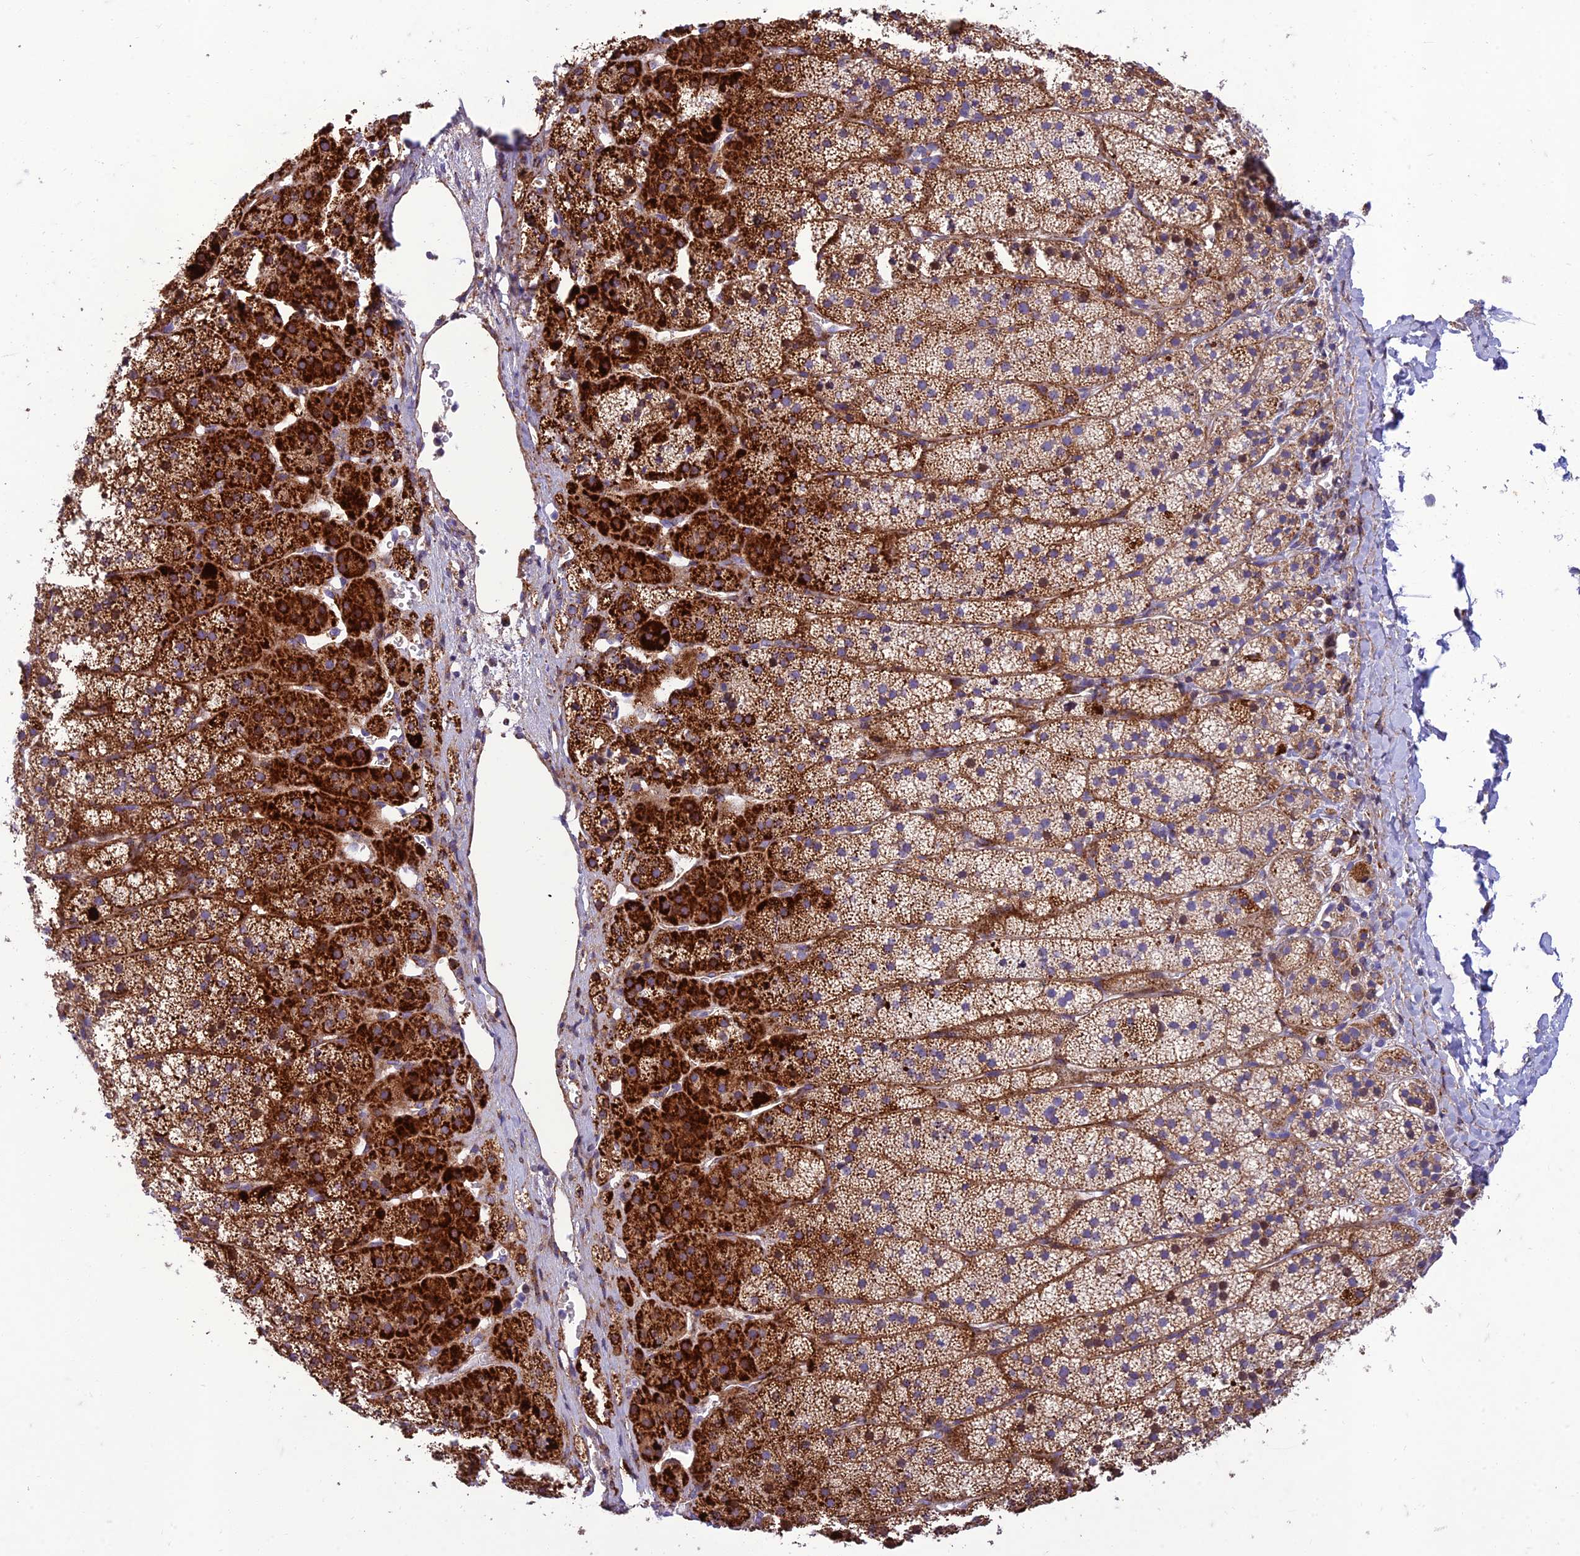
{"staining": {"intensity": "strong", "quantity": "25%-75%", "location": "cytoplasmic/membranous"}, "tissue": "adrenal gland", "cell_type": "Glandular cells", "image_type": "normal", "snomed": [{"axis": "morphology", "description": "Normal tissue, NOS"}, {"axis": "topography", "description": "Adrenal gland"}], "caption": "Brown immunohistochemical staining in normal human adrenal gland demonstrates strong cytoplasmic/membranous staining in approximately 25%-75% of glandular cells. The protein is stained brown, and the nuclei are stained in blue (DAB (3,3'-diaminobenzidine) IHC with brightfield microscopy, high magnification).", "gene": "SEL1L3", "patient": {"sex": "female", "age": 44}}